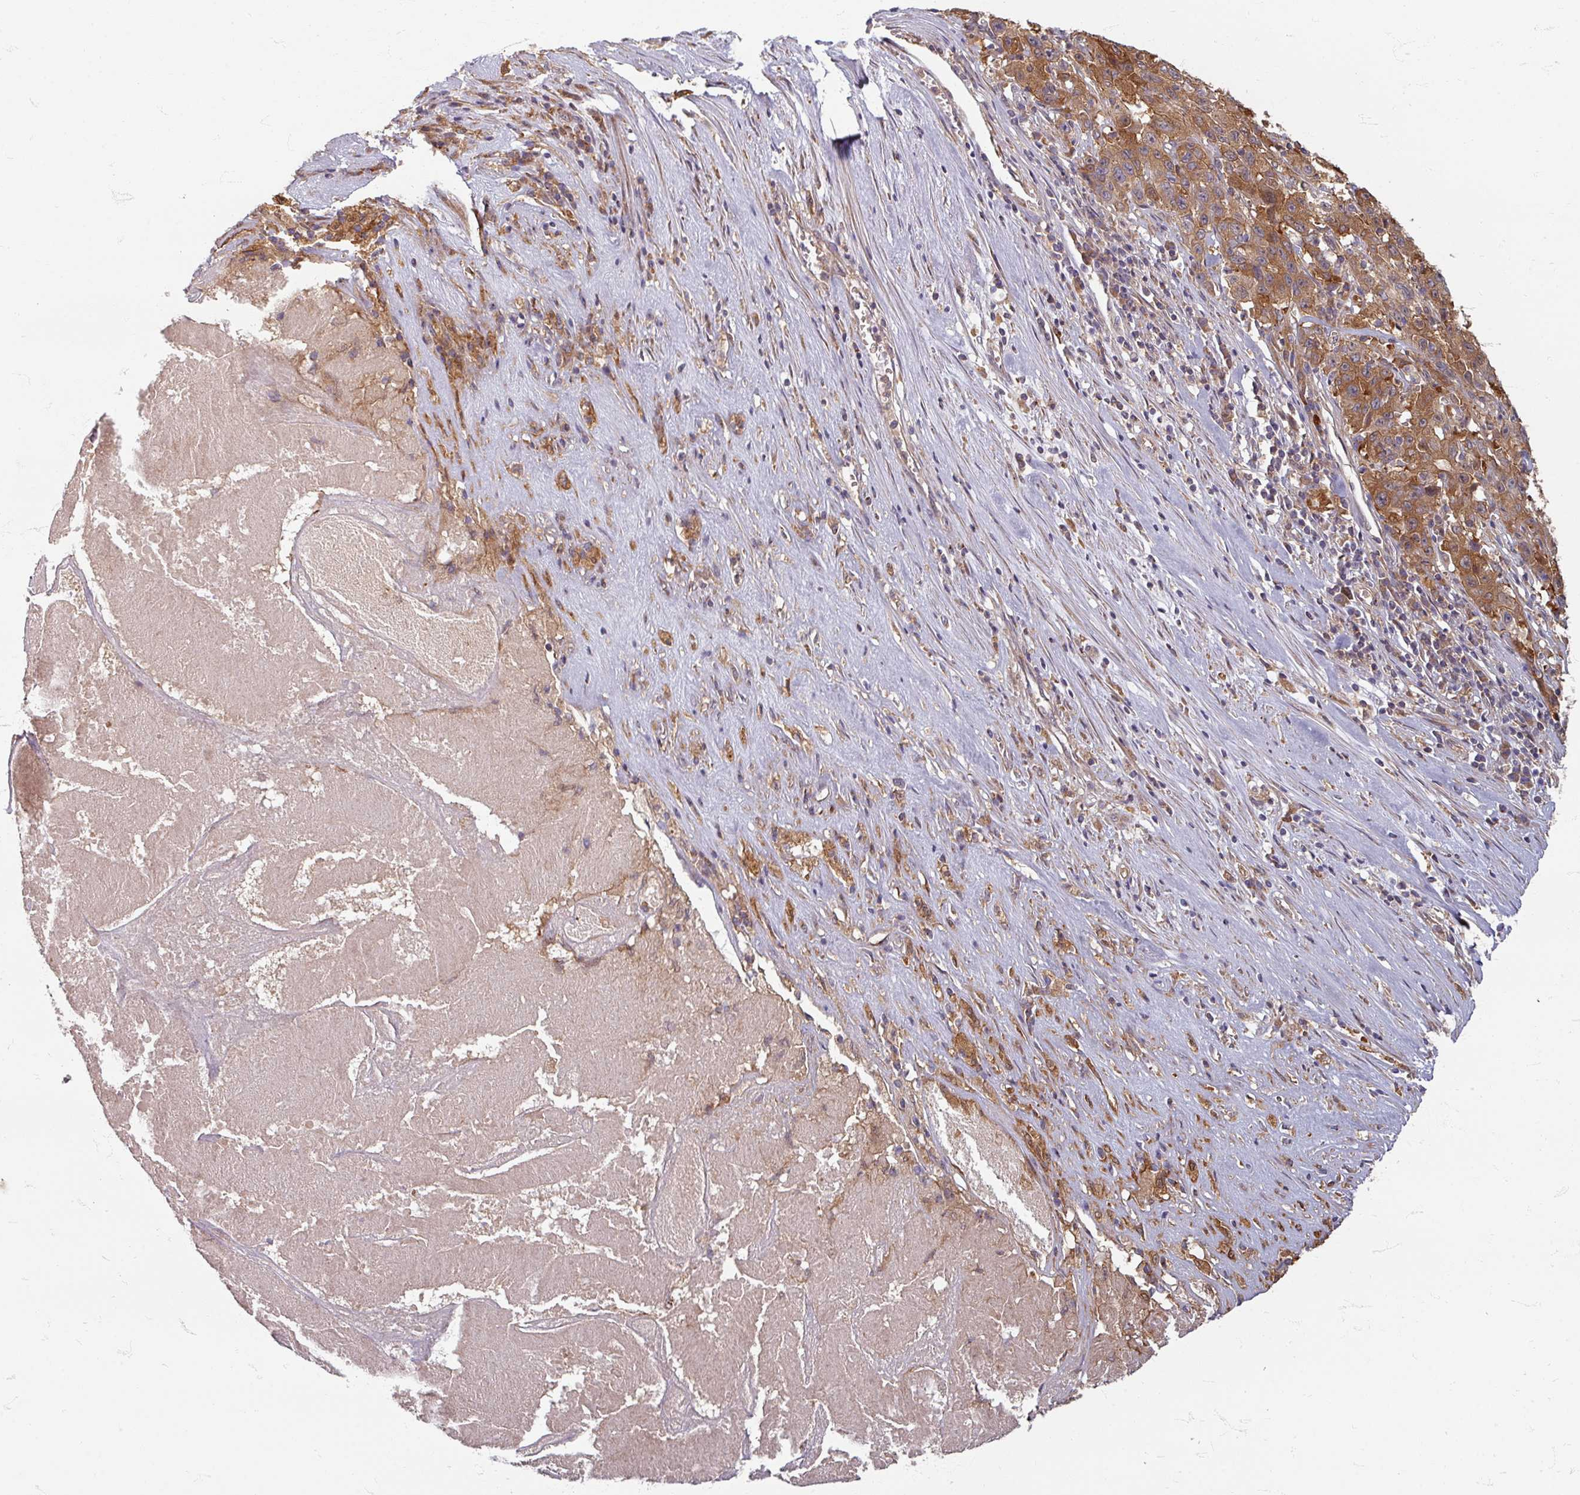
{"staining": {"intensity": "moderate", "quantity": ">75%", "location": "cytoplasmic/membranous"}, "tissue": "pancreatic cancer", "cell_type": "Tumor cells", "image_type": "cancer", "snomed": [{"axis": "morphology", "description": "Adenocarcinoma, NOS"}, {"axis": "topography", "description": "Pancreas"}], "caption": "Immunohistochemical staining of pancreatic adenocarcinoma reveals medium levels of moderate cytoplasmic/membranous protein positivity in about >75% of tumor cells.", "gene": "STAM", "patient": {"sex": "male", "age": 63}}